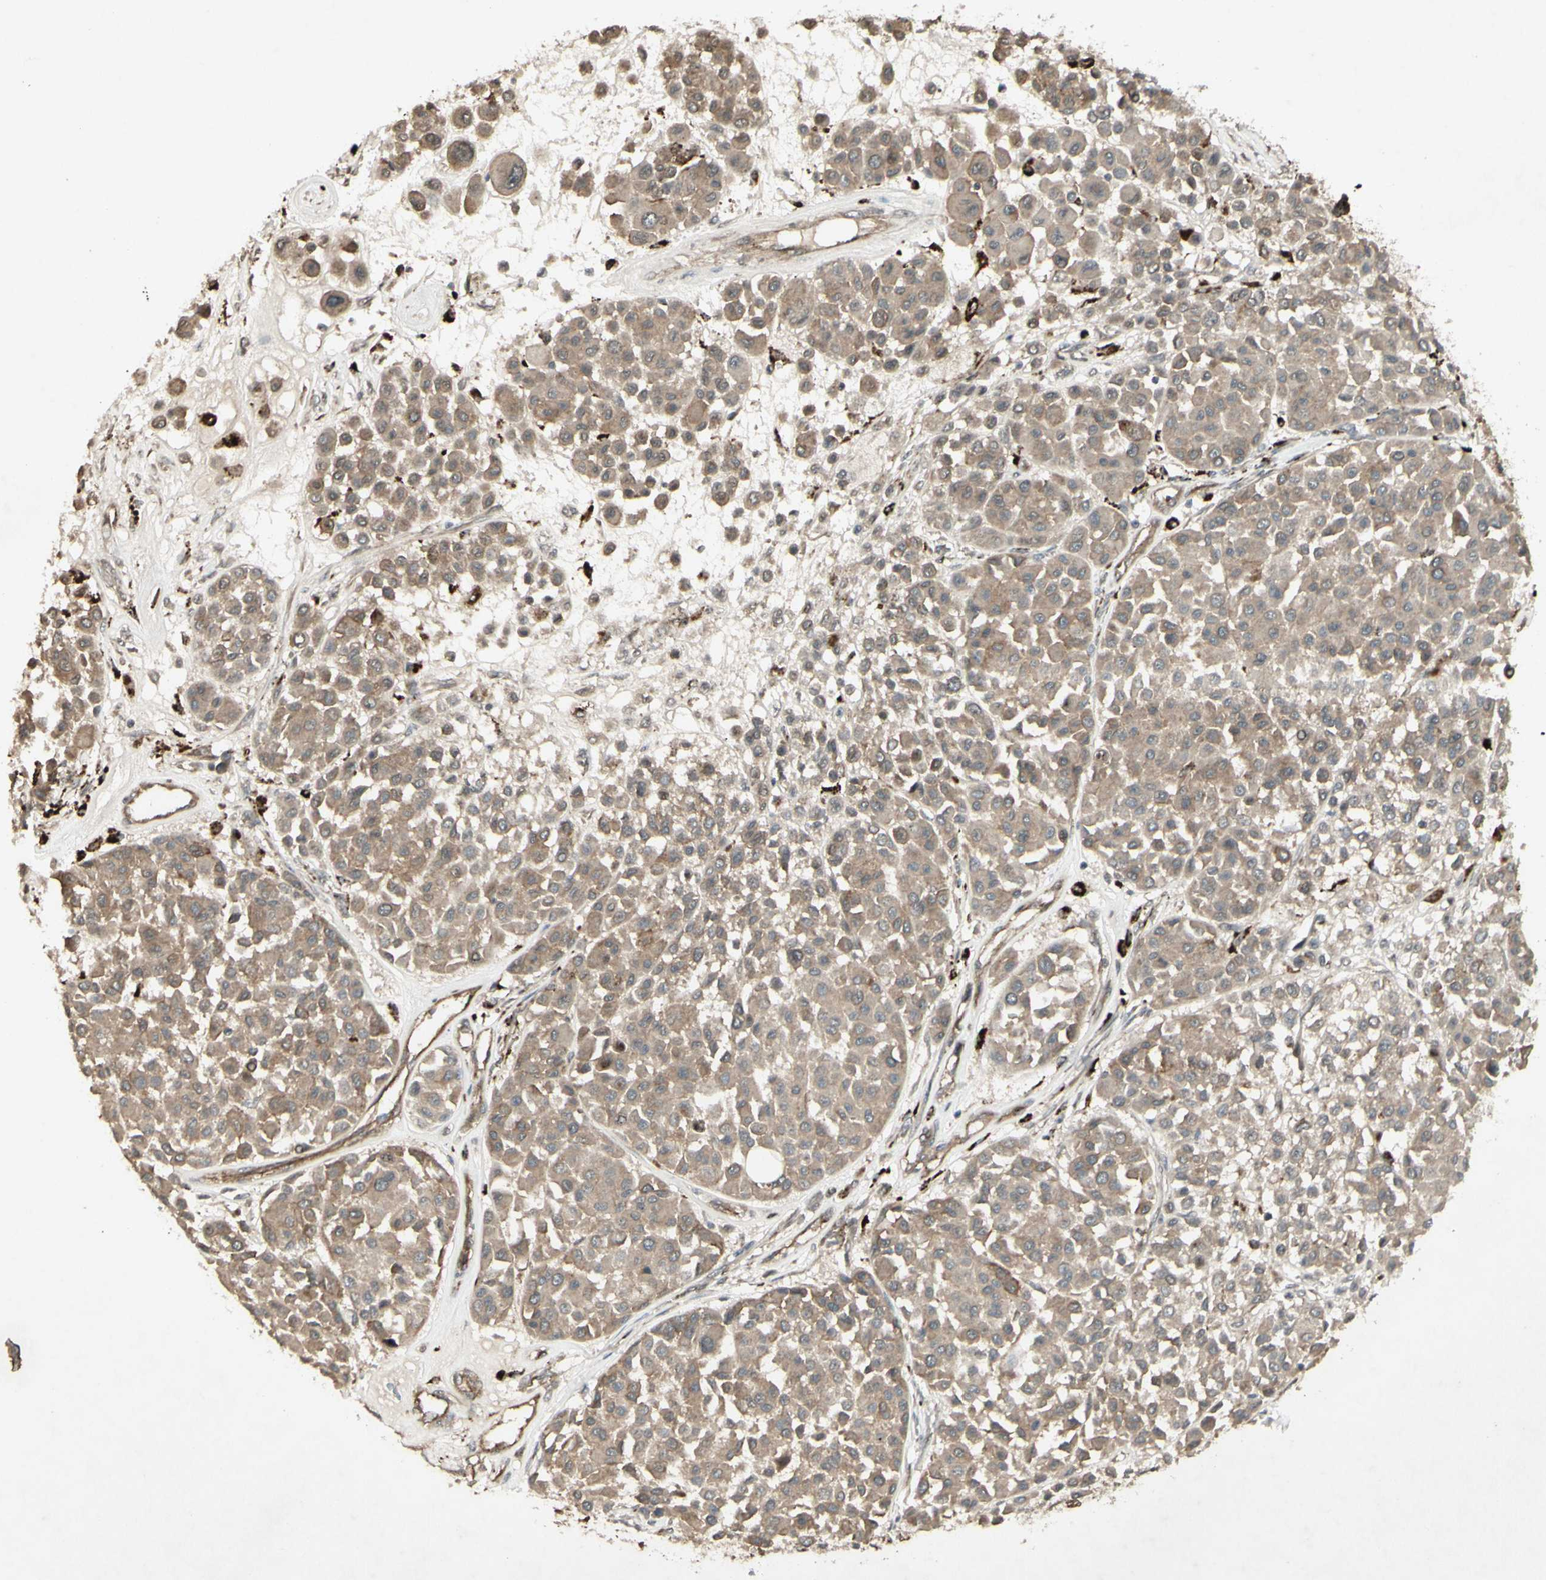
{"staining": {"intensity": "weak", "quantity": ">75%", "location": "cytoplasmic/membranous"}, "tissue": "melanoma", "cell_type": "Tumor cells", "image_type": "cancer", "snomed": [{"axis": "morphology", "description": "Malignant melanoma, Metastatic site"}, {"axis": "topography", "description": "Soft tissue"}], "caption": "Weak cytoplasmic/membranous expression is present in about >75% of tumor cells in malignant melanoma (metastatic site). The staining is performed using DAB (3,3'-diaminobenzidine) brown chromogen to label protein expression. The nuclei are counter-stained blue using hematoxylin.", "gene": "JAG1", "patient": {"sex": "male", "age": 41}}